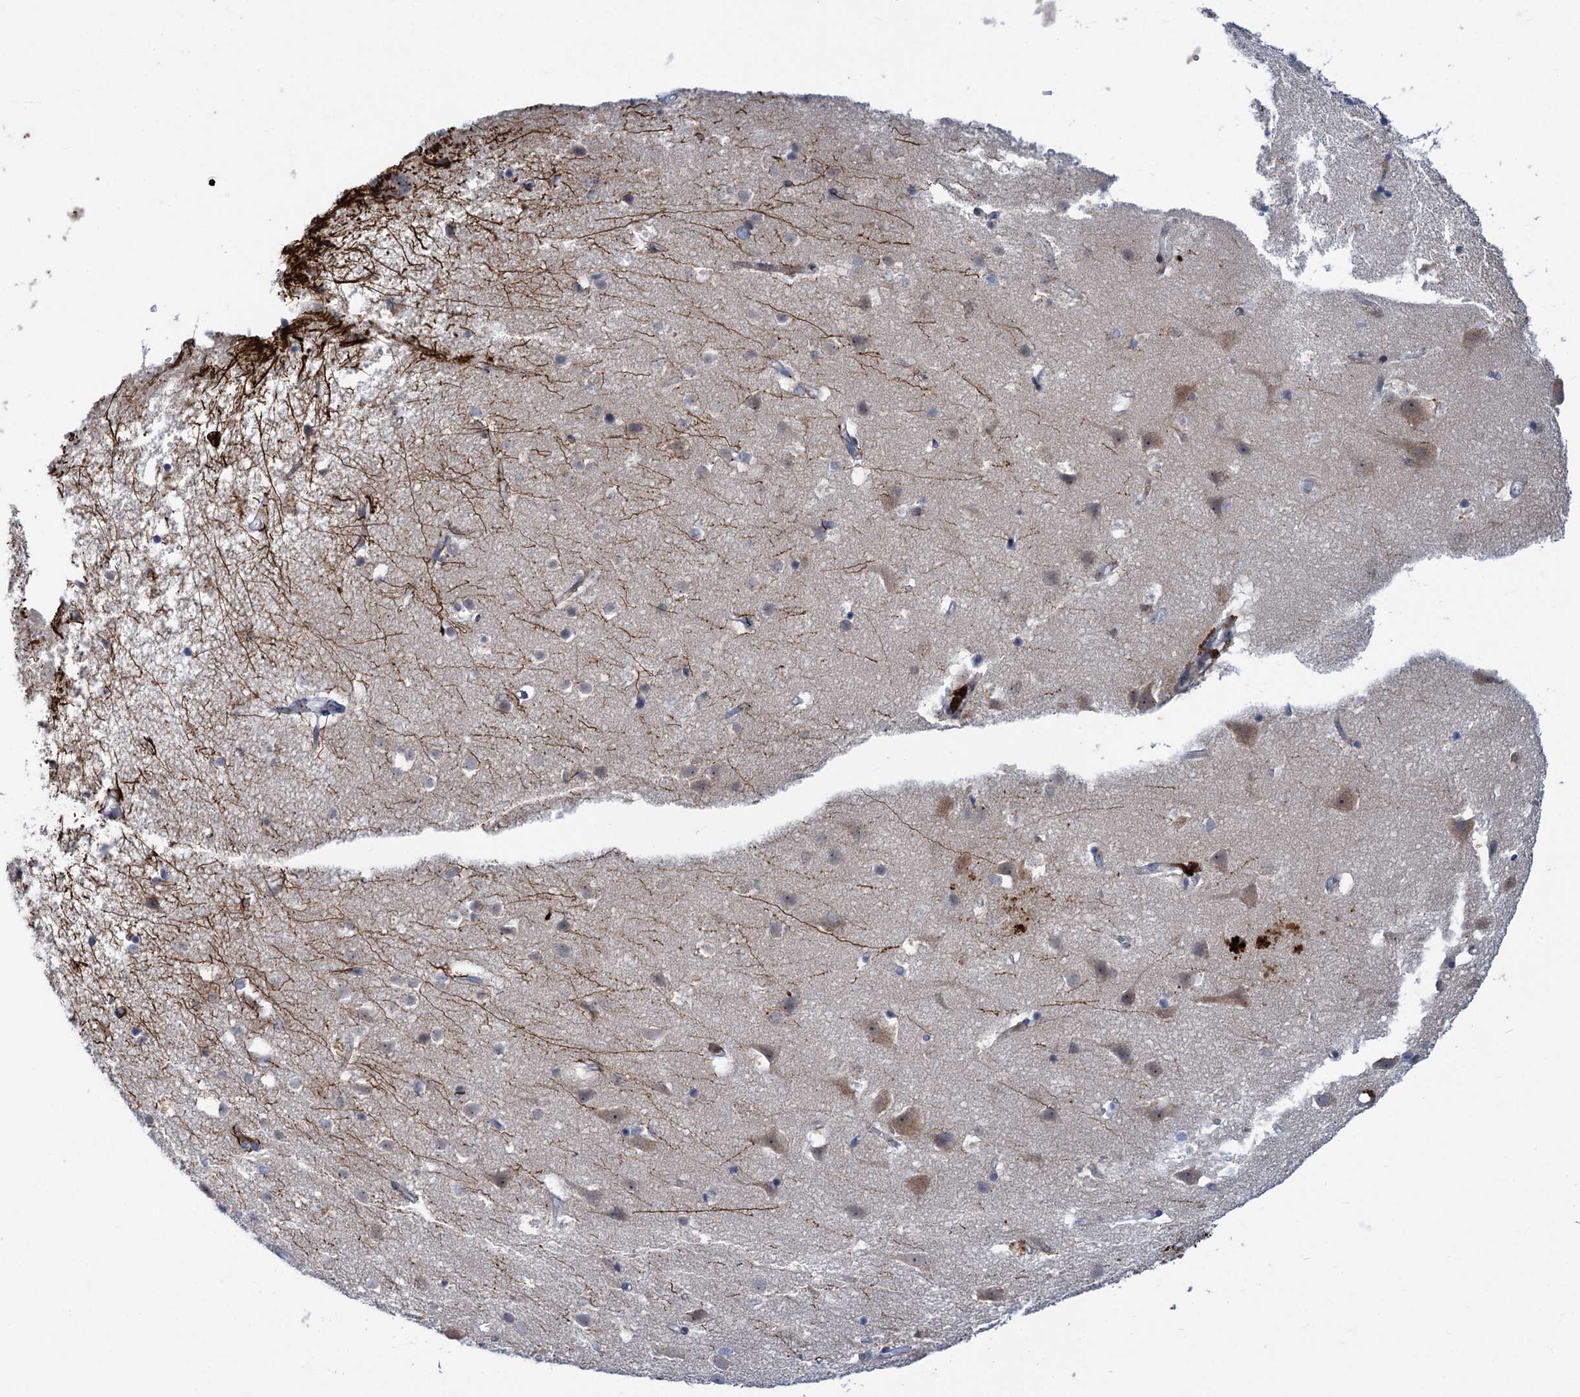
{"staining": {"intensity": "negative", "quantity": "none", "location": "none"}, "tissue": "cerebral cortex", "cell_type": "Endothelial cells", "image_type": "normal", "snomed": [{"axis": "morphology", "description": "Normal tissue, NOS"}, {"axis": "topography", "description": "Cerebral cortex"}], "caption": "This is an immunohistochemistry image of benign human cerebral cortex. There is no staining in endothelial cells.", "gene": "QPCTL", "patient": {"sex": "male", "age": 54}}